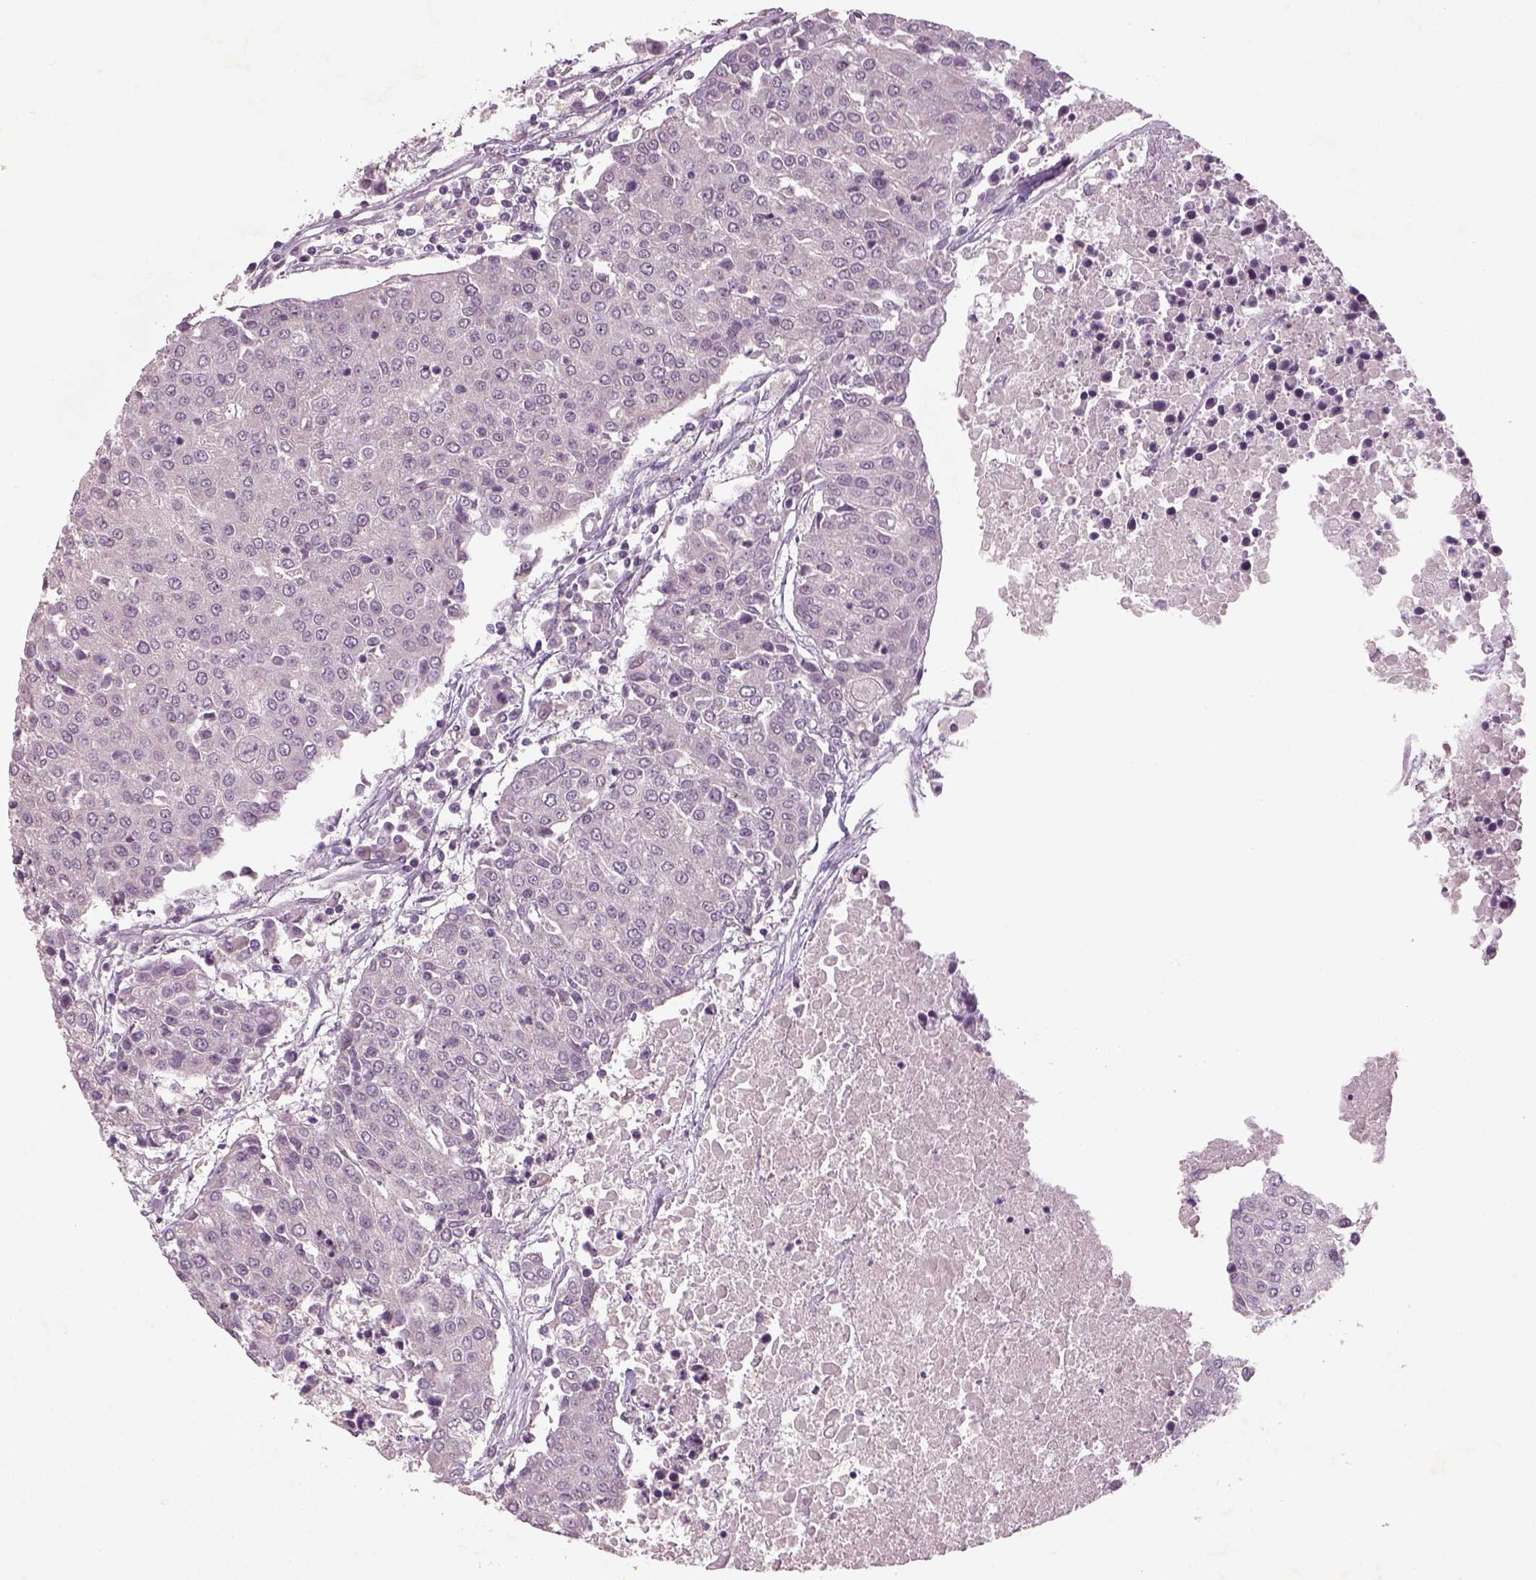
{"staining": {"intensity": "negative", "quantity": "none", "location": "none"}, "tissue": "urothelial cancer", "cell_type": "Tumor cells", "image_type": "cancer", "snomed": [{"axis": "morphology", "description": "Urothelial carcinoma, High grade"}, {"axis": "topography", "description": "Urinary bladder"}], "caption": "IHC photomicrograph of neoplastic tissue: human urothelial carcinoma (high-grade) stained with DAB exhibits no significant protein staining in tumor cells.", "gene": "GDNF", "patient": {"sex": "female", "age": 85}}